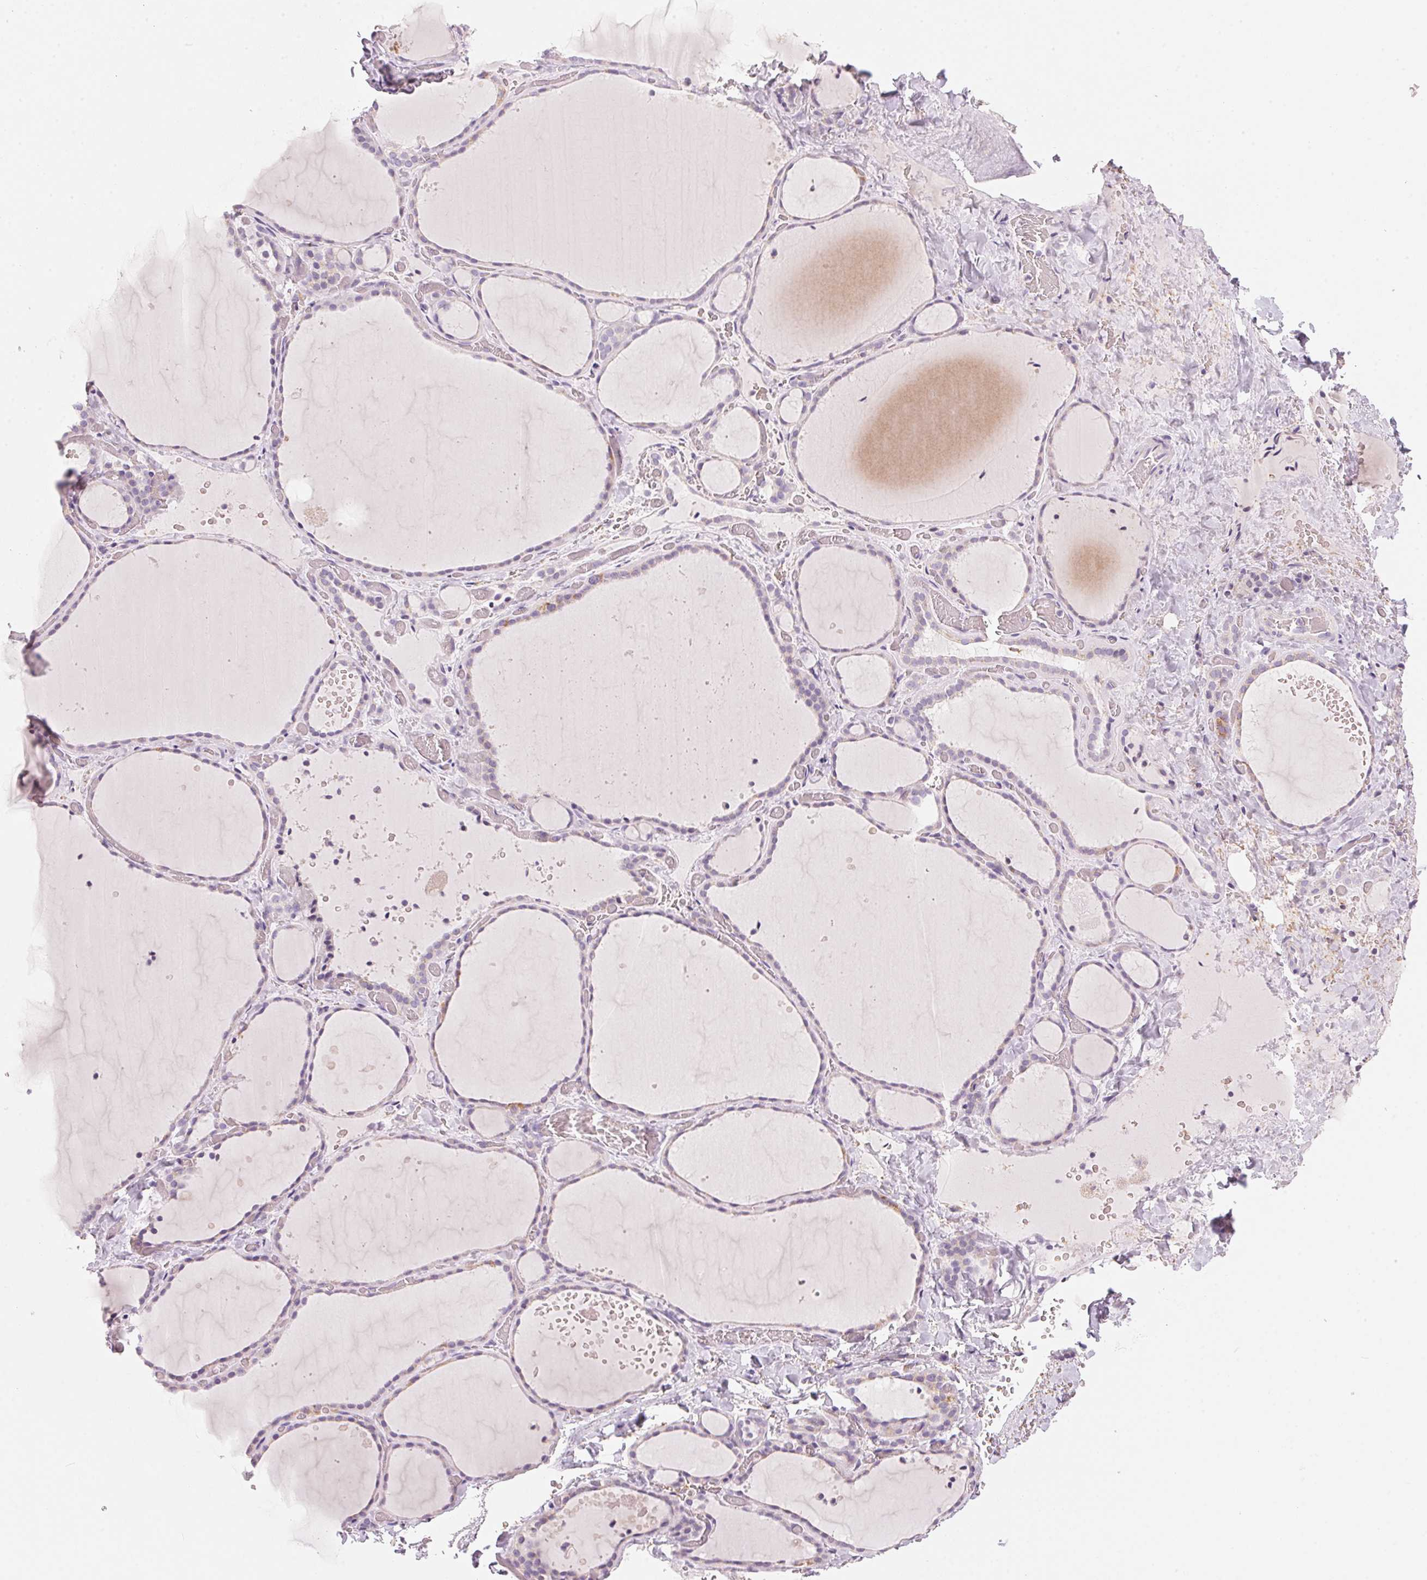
{"staining": {"intensity": "weak", "quantity": "<25%", "location": "cytoplasmic/membranous"}, "tissue": "thyroid gland", "cell_type": "Glandular cells", "image_type": "normal", "snomed": [{"axis": "morphology", "description": "Normal tissue, NOS"}, {"axis": "topography", "description": "Thyroid gland"}], "caption": "Immunohistochemistry of benign thyroid gland reveals no positivity in glandular cells.", "gene": "HOXB13", "patient": {"sex": "female", "age": 36}}